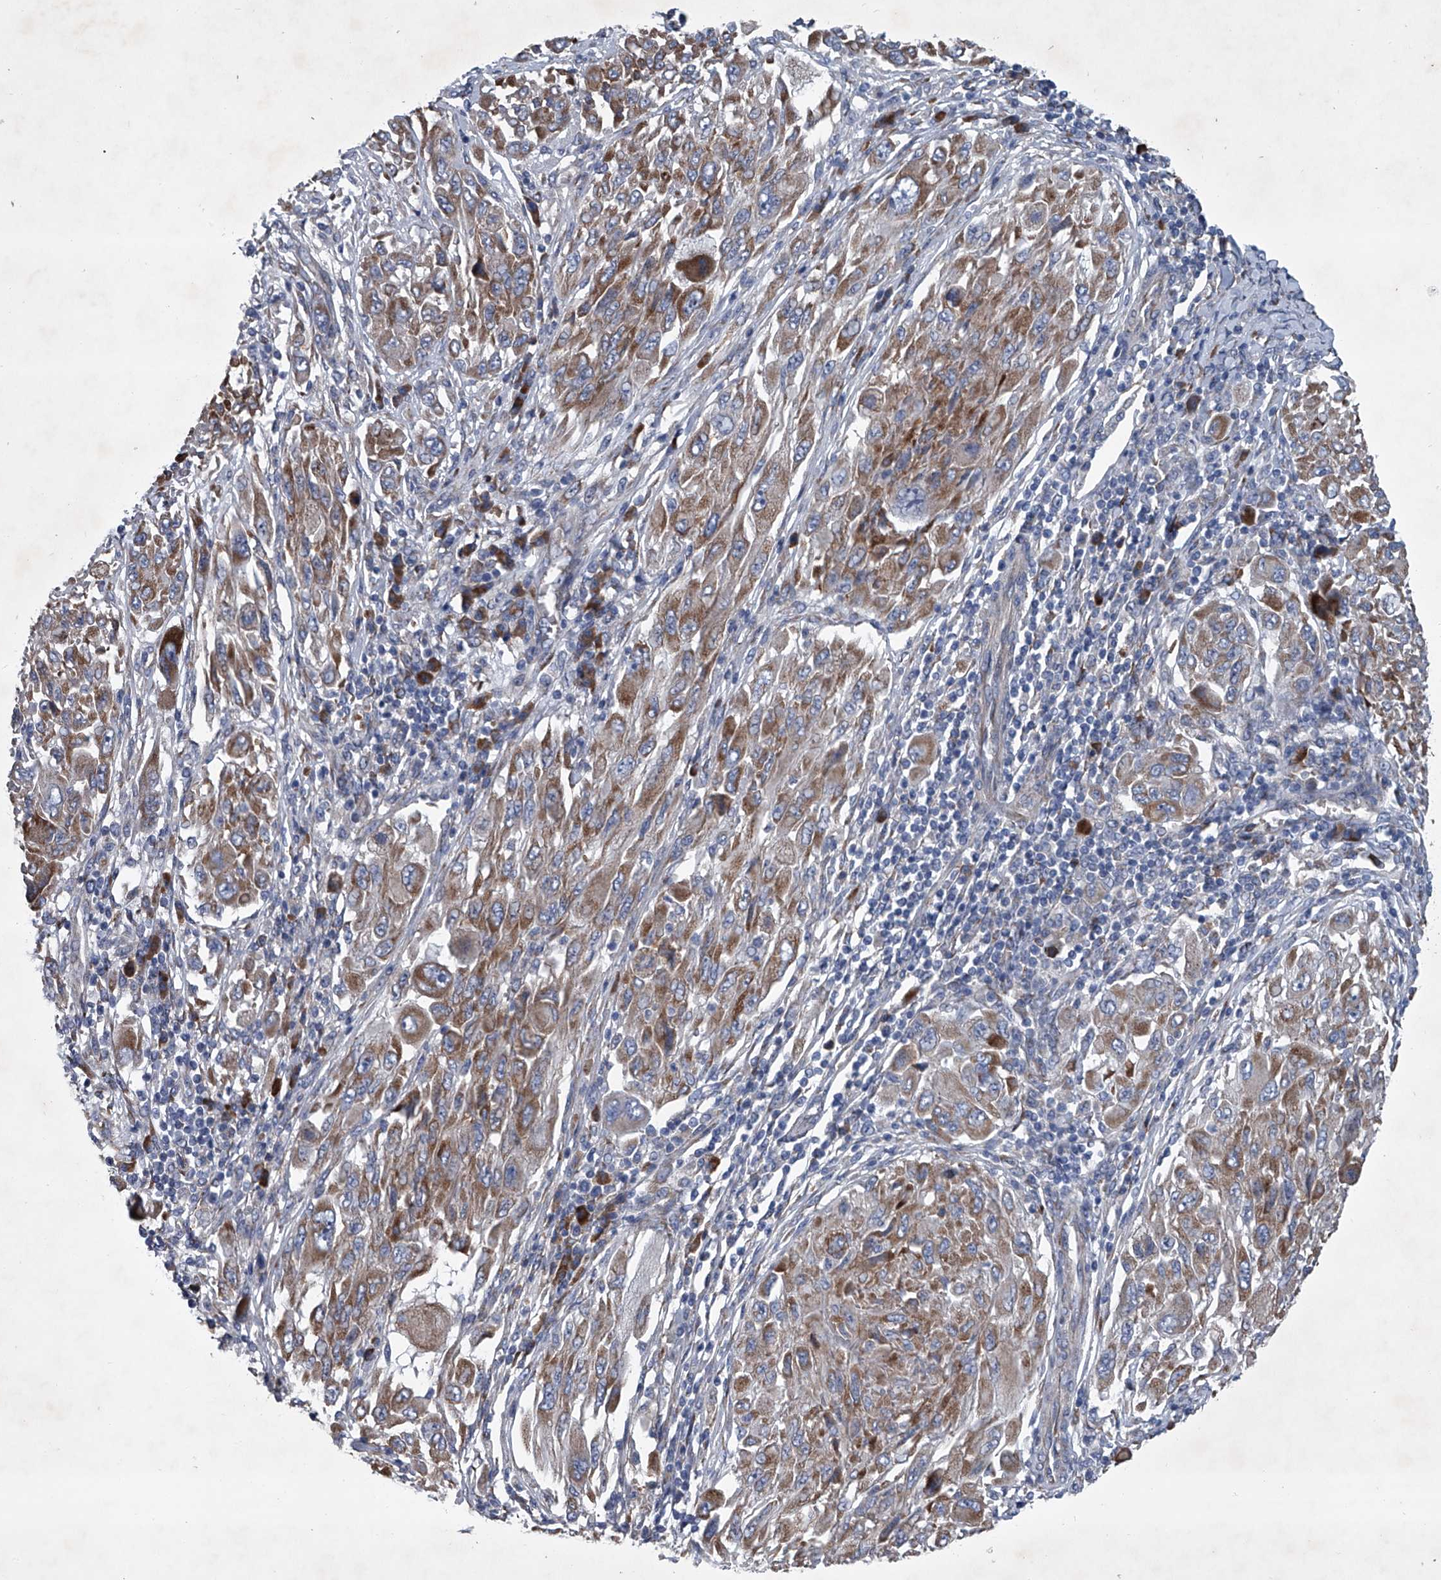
{"staining": {"intensity": "moderate", "quantity": ">75%", "location": "cytoplasmic/membranous"}, "tissue": "melanoma", "cell_type": "Tumor cells", "image_type": "cancer", "snomed": [{"axis": "morphology", "description": "Malignant melanoma, NOS"}, {"axis": "topography", "description": "Skin"}], "caption": "Immunohistochemical staining of malignant melanoma shows medium levels of moderate cytoplasmic/membranous protein positivity in about >75% of tumor cells.", "gene": "ABCG1", "patient": {"sex": "female", "age": 91}}